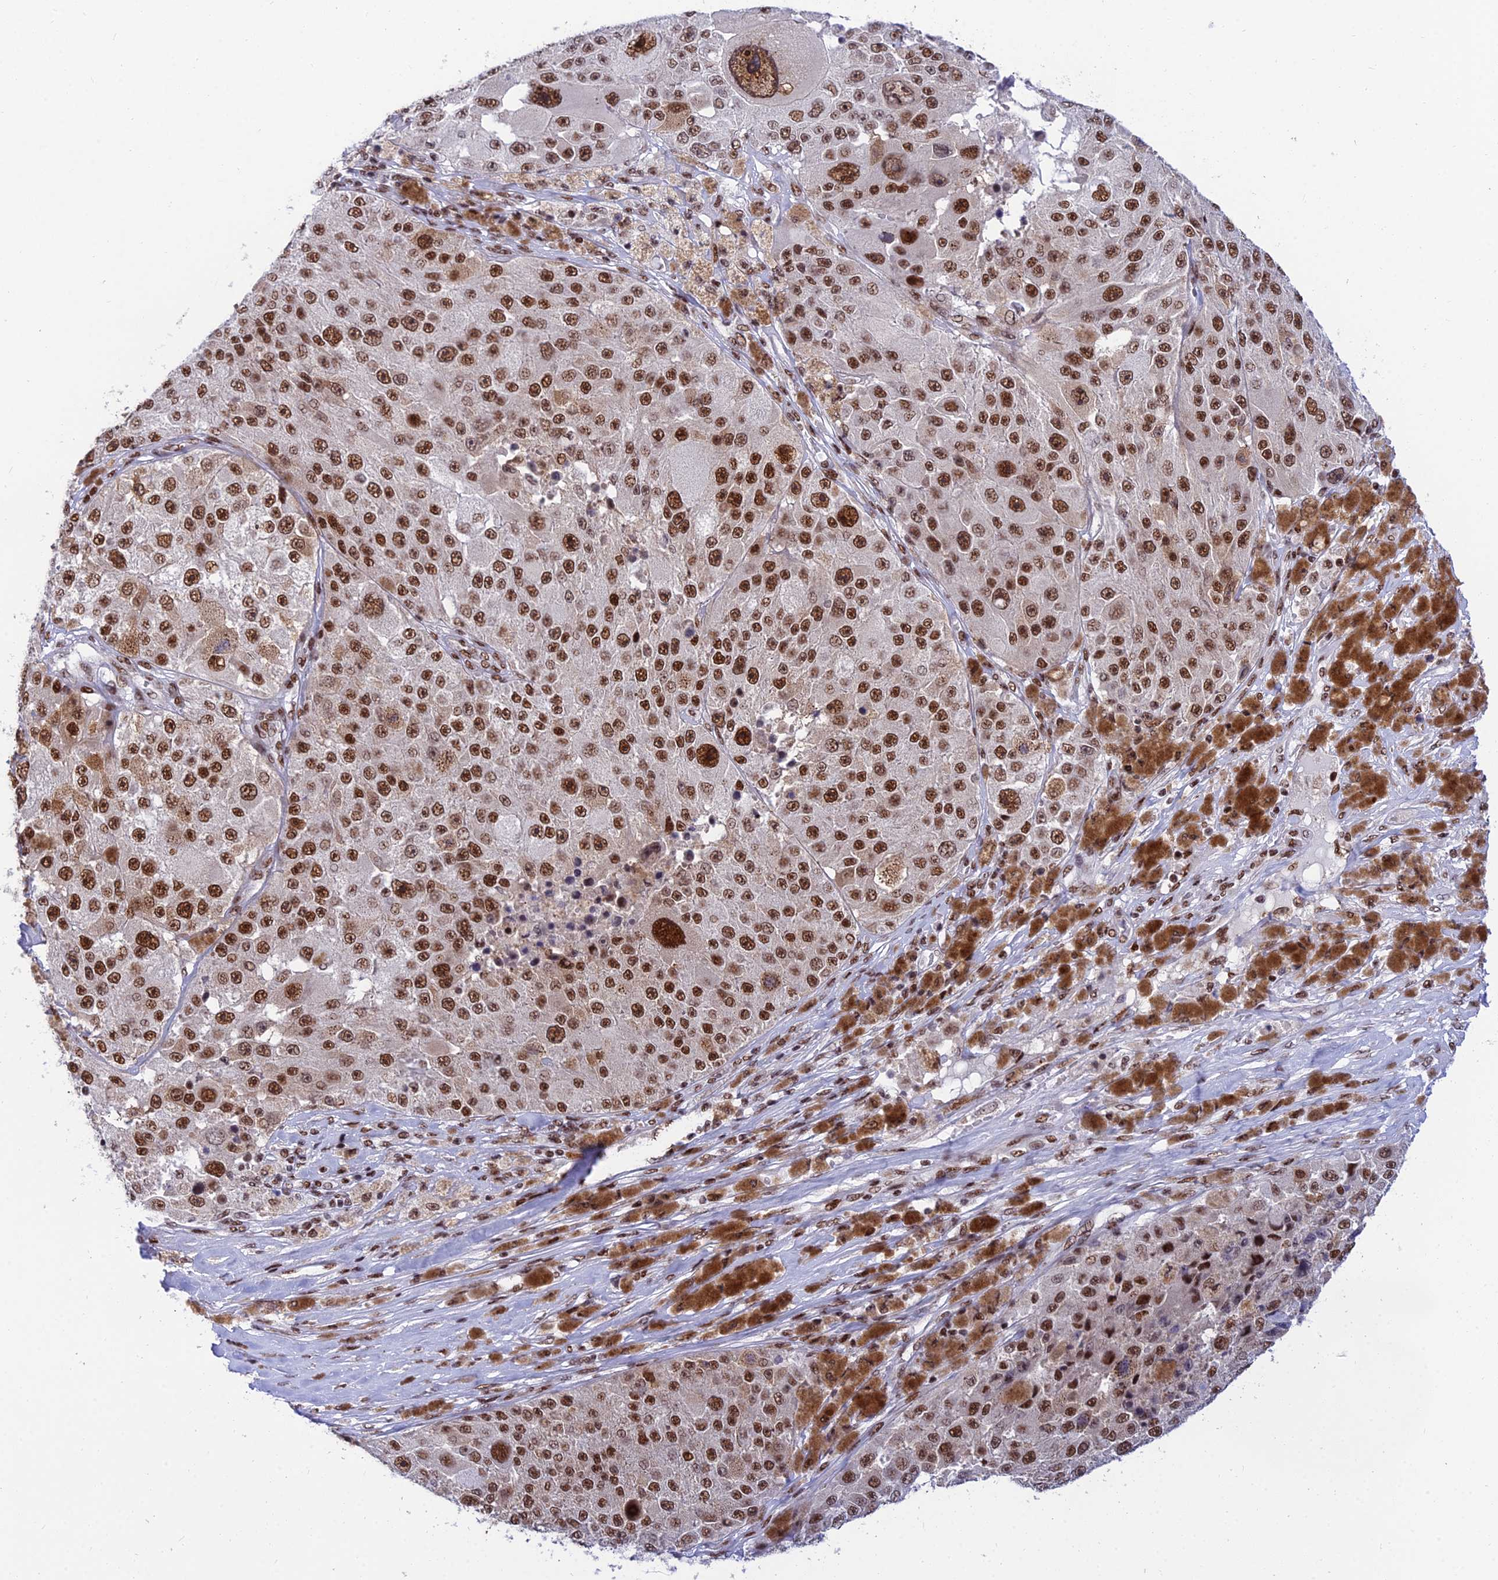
{"staining": {"intensity": "strong", "quantity": ">75%", "location": "nuclear"}, "tissue": "melanoma", "cell_type": "Tumor cells", "image_type": "cancer", "snomed": [{"axis": "morphology", "description": "Malignant melanoma, Metastatic site"}, {"axis": "topography", "description": "Lymph node"}], "caption": "DAB immunohistochemical staining of human malignant melanoma (metastatic site) reveals strong nuclear protein staining in about >75% of tumor cells. (DAB (3,3'-diaminobenzidine) = brown stain, brightfield microscopy at high magnification).", "gene": "USP22", "patient": {"sex": "male", "age": 62}}